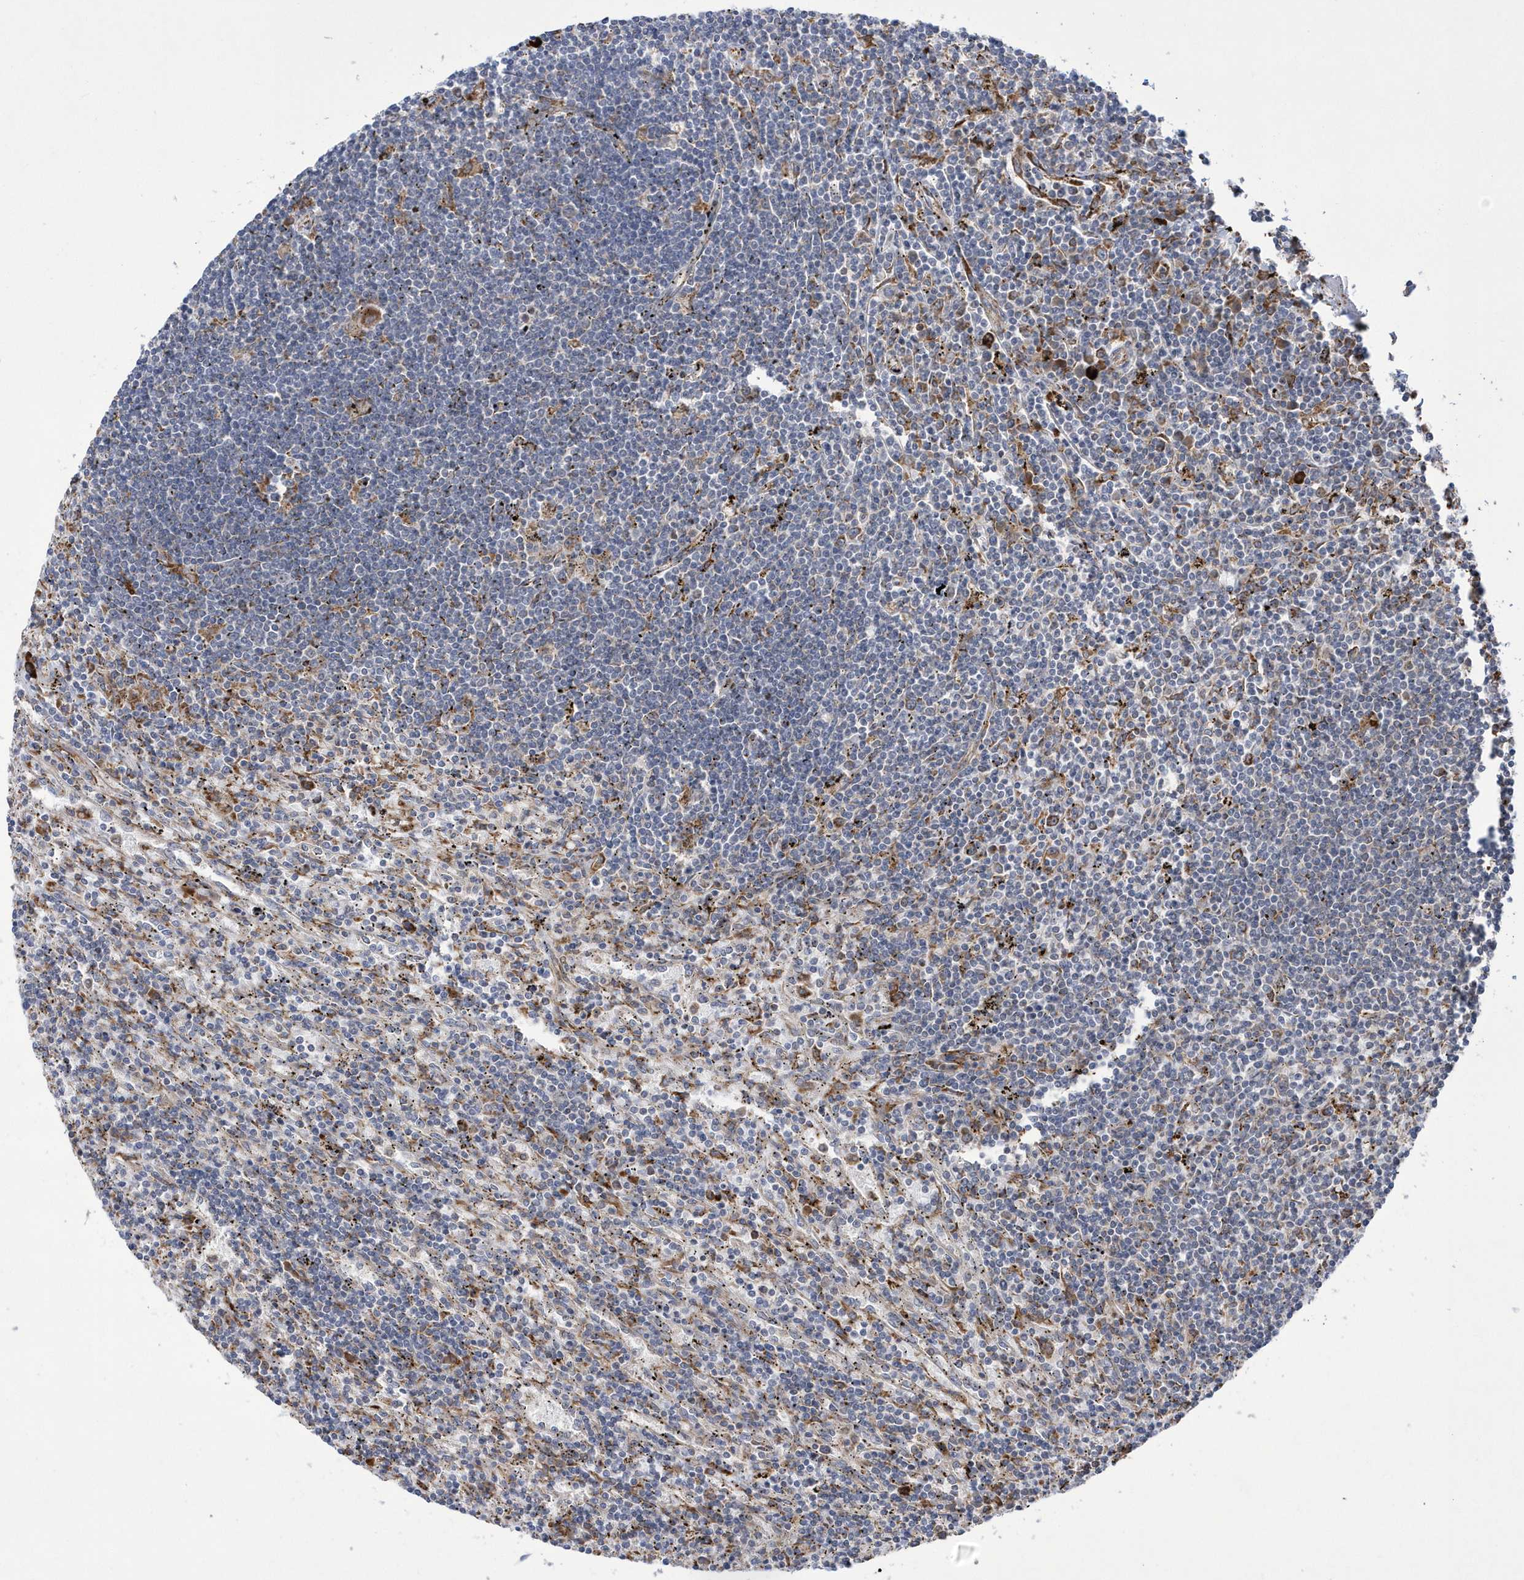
{"staining": {"intensity": "negative", "quantity": "none", "location": "none"}, "tissue": "lymphoma", "cell_type": "Tumor cells", "image_type": "cancer", "snomed": [{"axis": "morphology", "description": "Malignant lymphoma, non-Hodgkin's type, Low grade"}, {"axis": "topography", "description": "Spleen"}], "caption": "Micrograph shows no significant protein expression in tumor cells of lymphoma.", "gene": "MED31", "patient": {"sex": "male", "age": 76}}